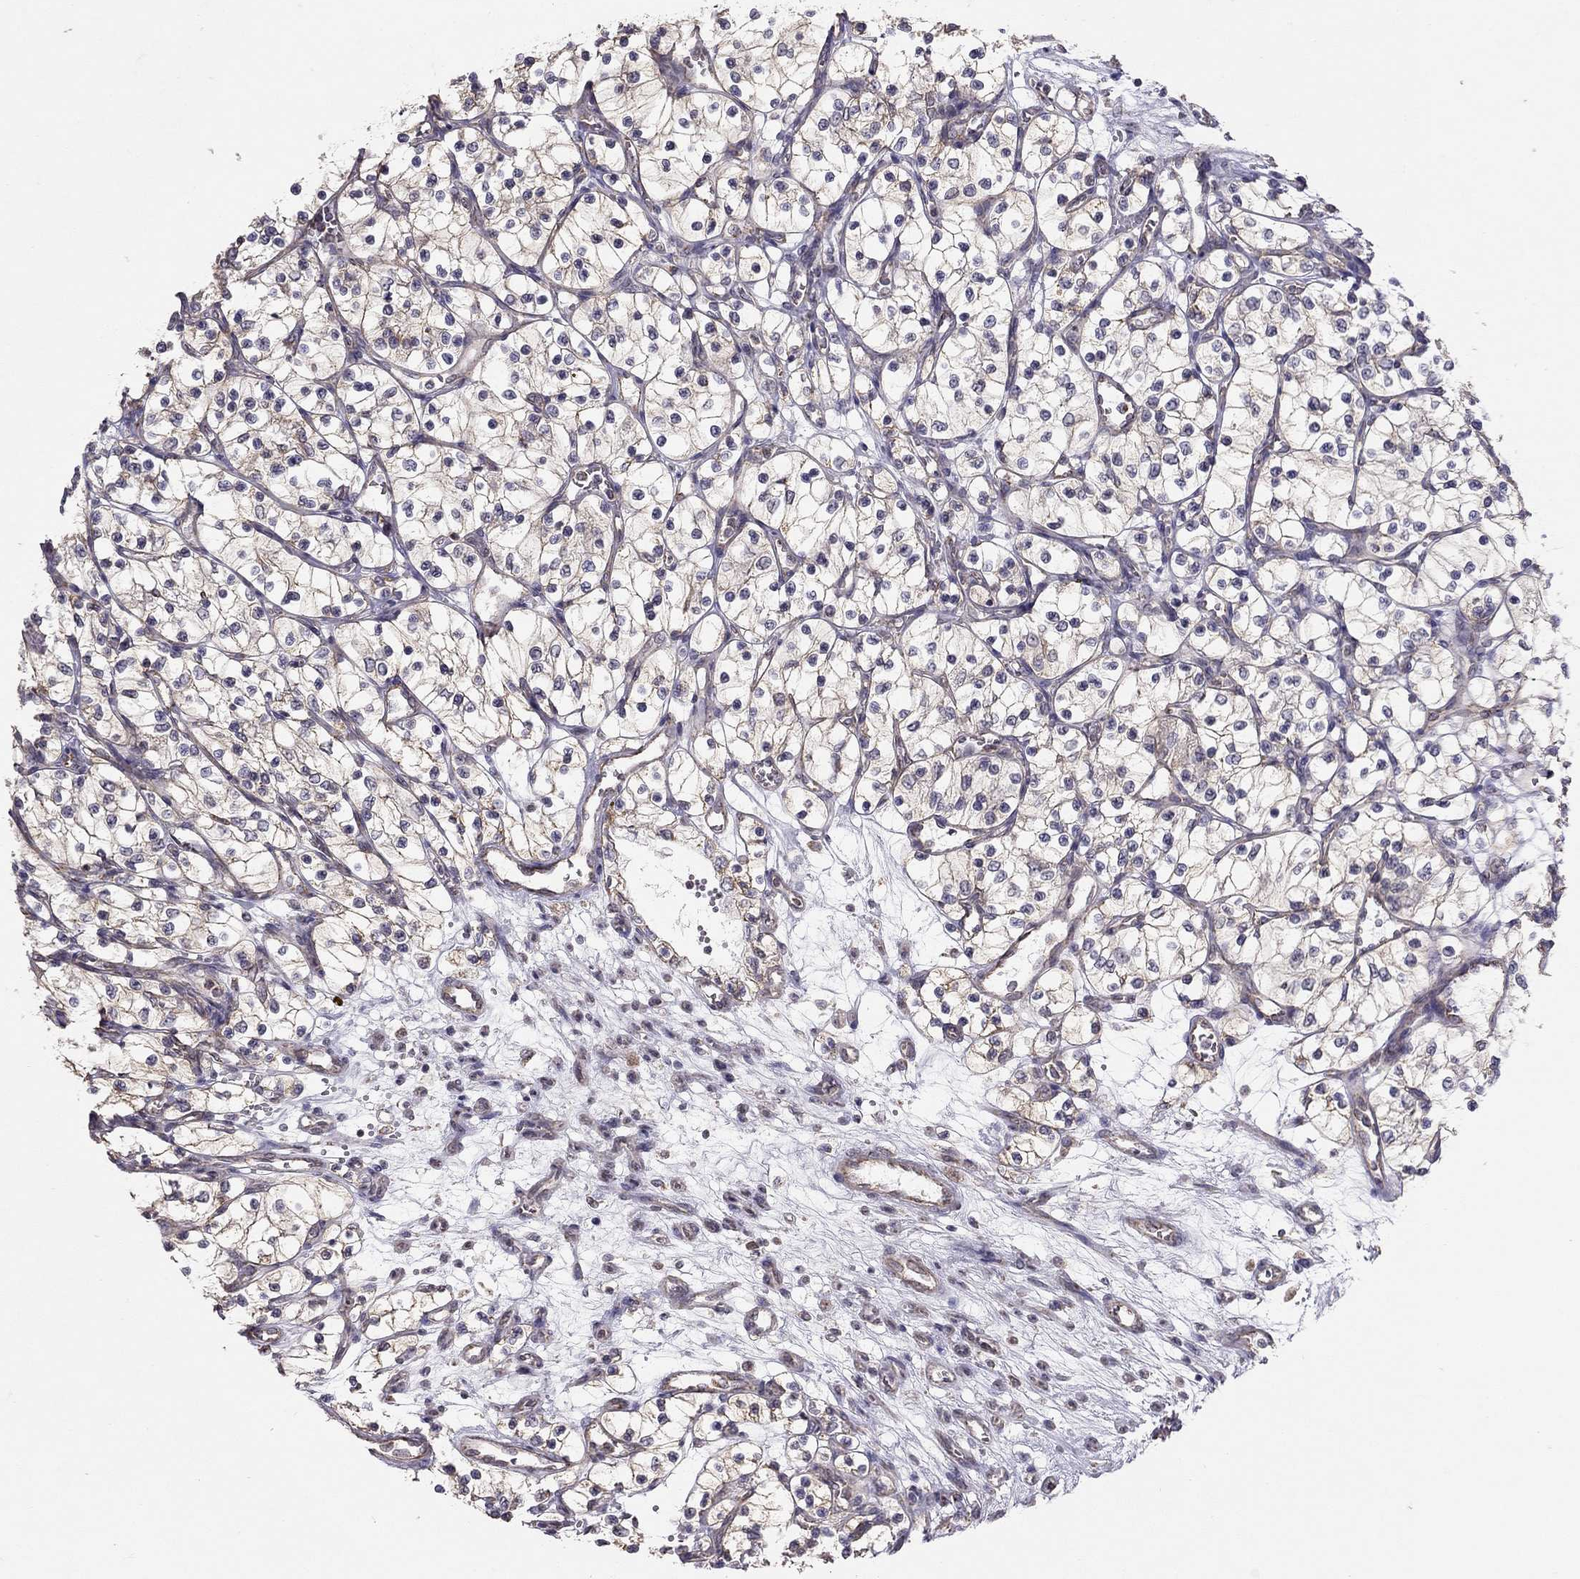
{"staining": {"intensity": "weak", "quantity": "25%-75%", "location": "cytoplasmic/membranous"}, "tissue": "renal cancer", "cell_type": "Tumor cells", "image_type": "cancer", "snomed": [{"axis": "morphology", "description": "Adenocarcinoma, NOS"}, {"axis": "topography", "description": "Kidney"}], "caption": "A histopathology image of adenocarcinoma (renal) stained for a protein demonstrates weak cytoplasmic/membranous brown staining in tumor cells. The staining was performed using DAB to visualize the protein expression in brown, while the nuclei were stained in blue with hematoxylin (Magnification: 20x).", "gene": "LRIT3", "patient": {"sex": "female", "age": 69}}